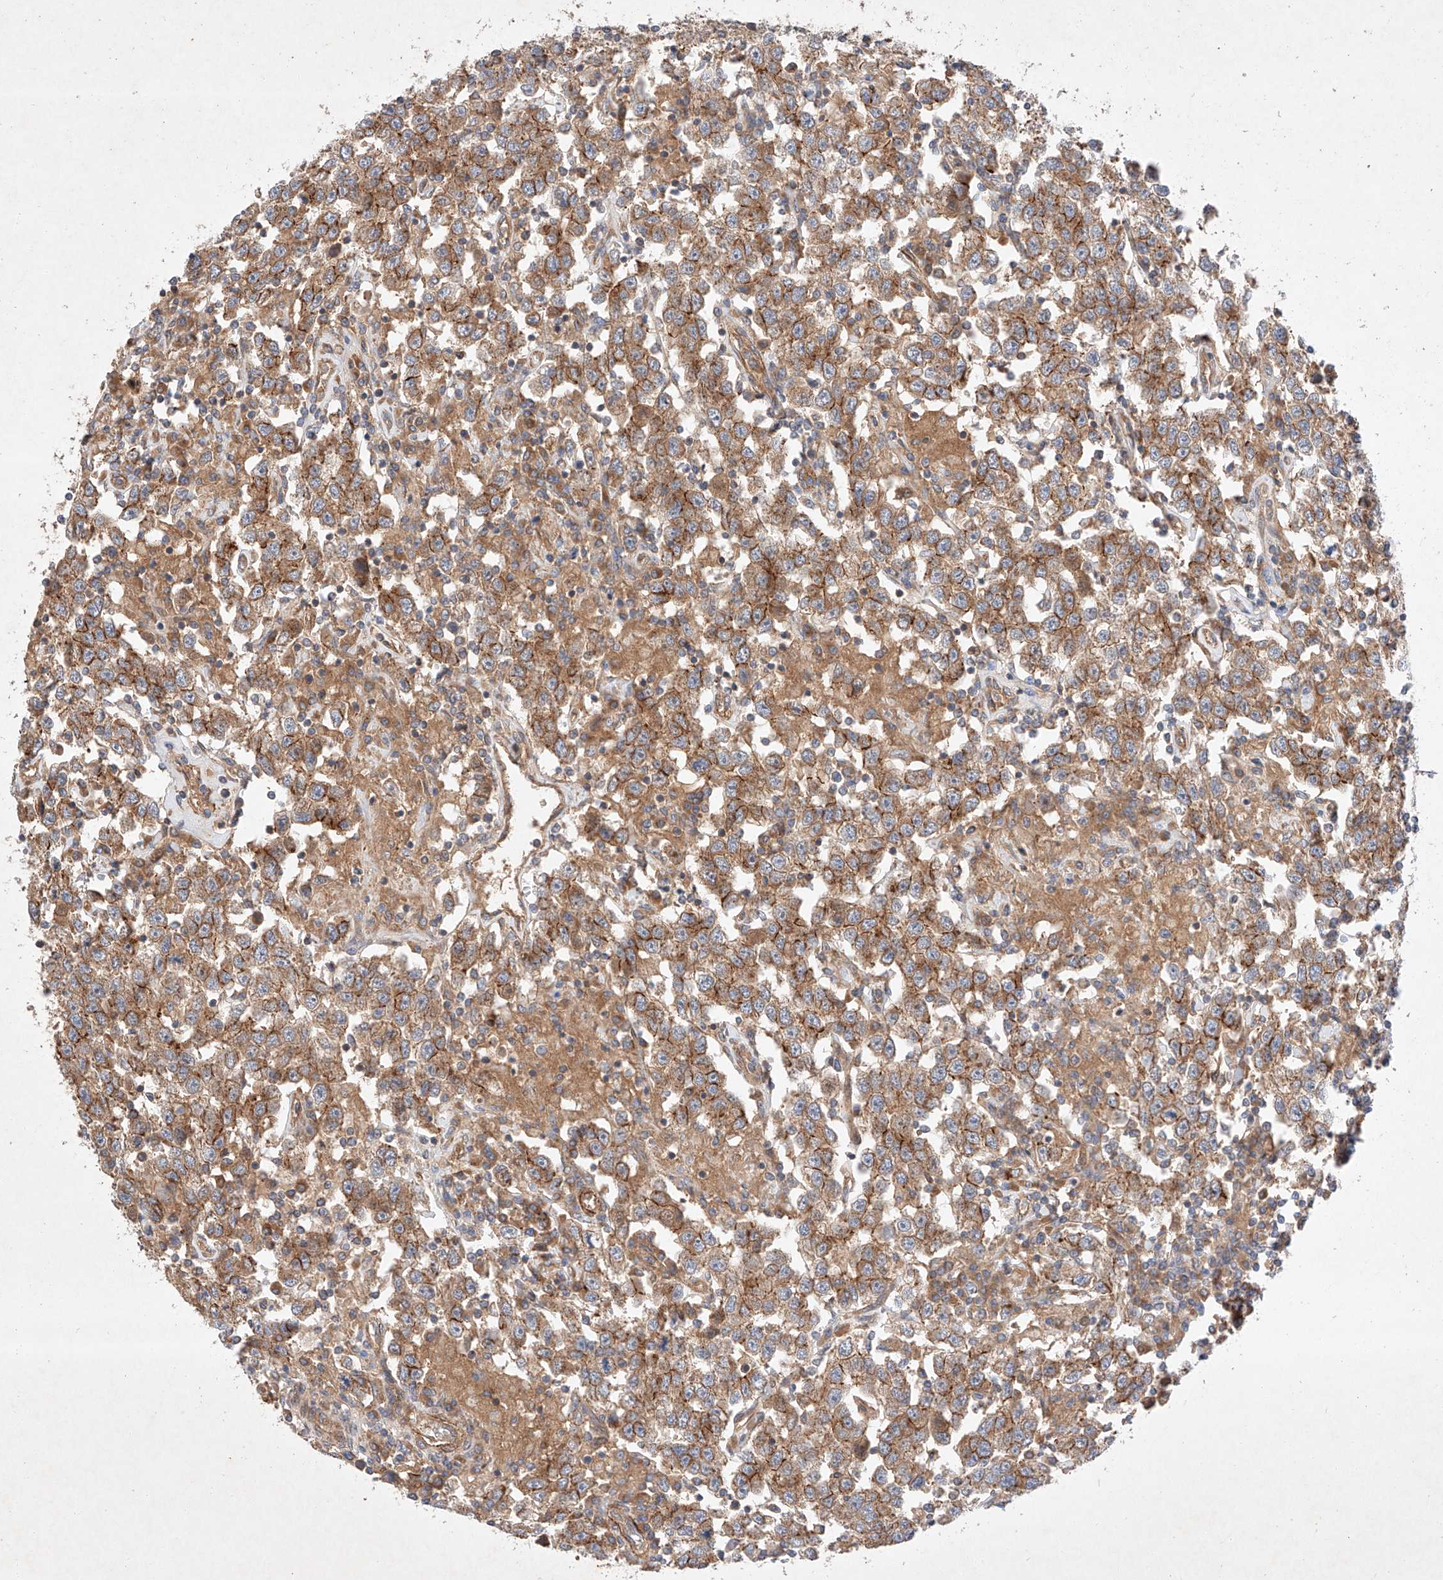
{"staining": {"intensity": "moderate", "quantity": ">75%", "location": "cytoplasmic/membranous"}, "tissue": "testis cancer", "cell_type": "Tumor cells", "image_type": "cancer", "snomed": [{"axis": "morphology", "description": "Seminoma, NOS"}, {"axis": "topography", "description": "Testis"}], "caption": "Seminoma (testis) stained for a protein exhibits moderate cytoplasmic/membranous positivity in tumor cells.", "gene": "RAB23", "patient": {"sex": "male", "age": 41}}